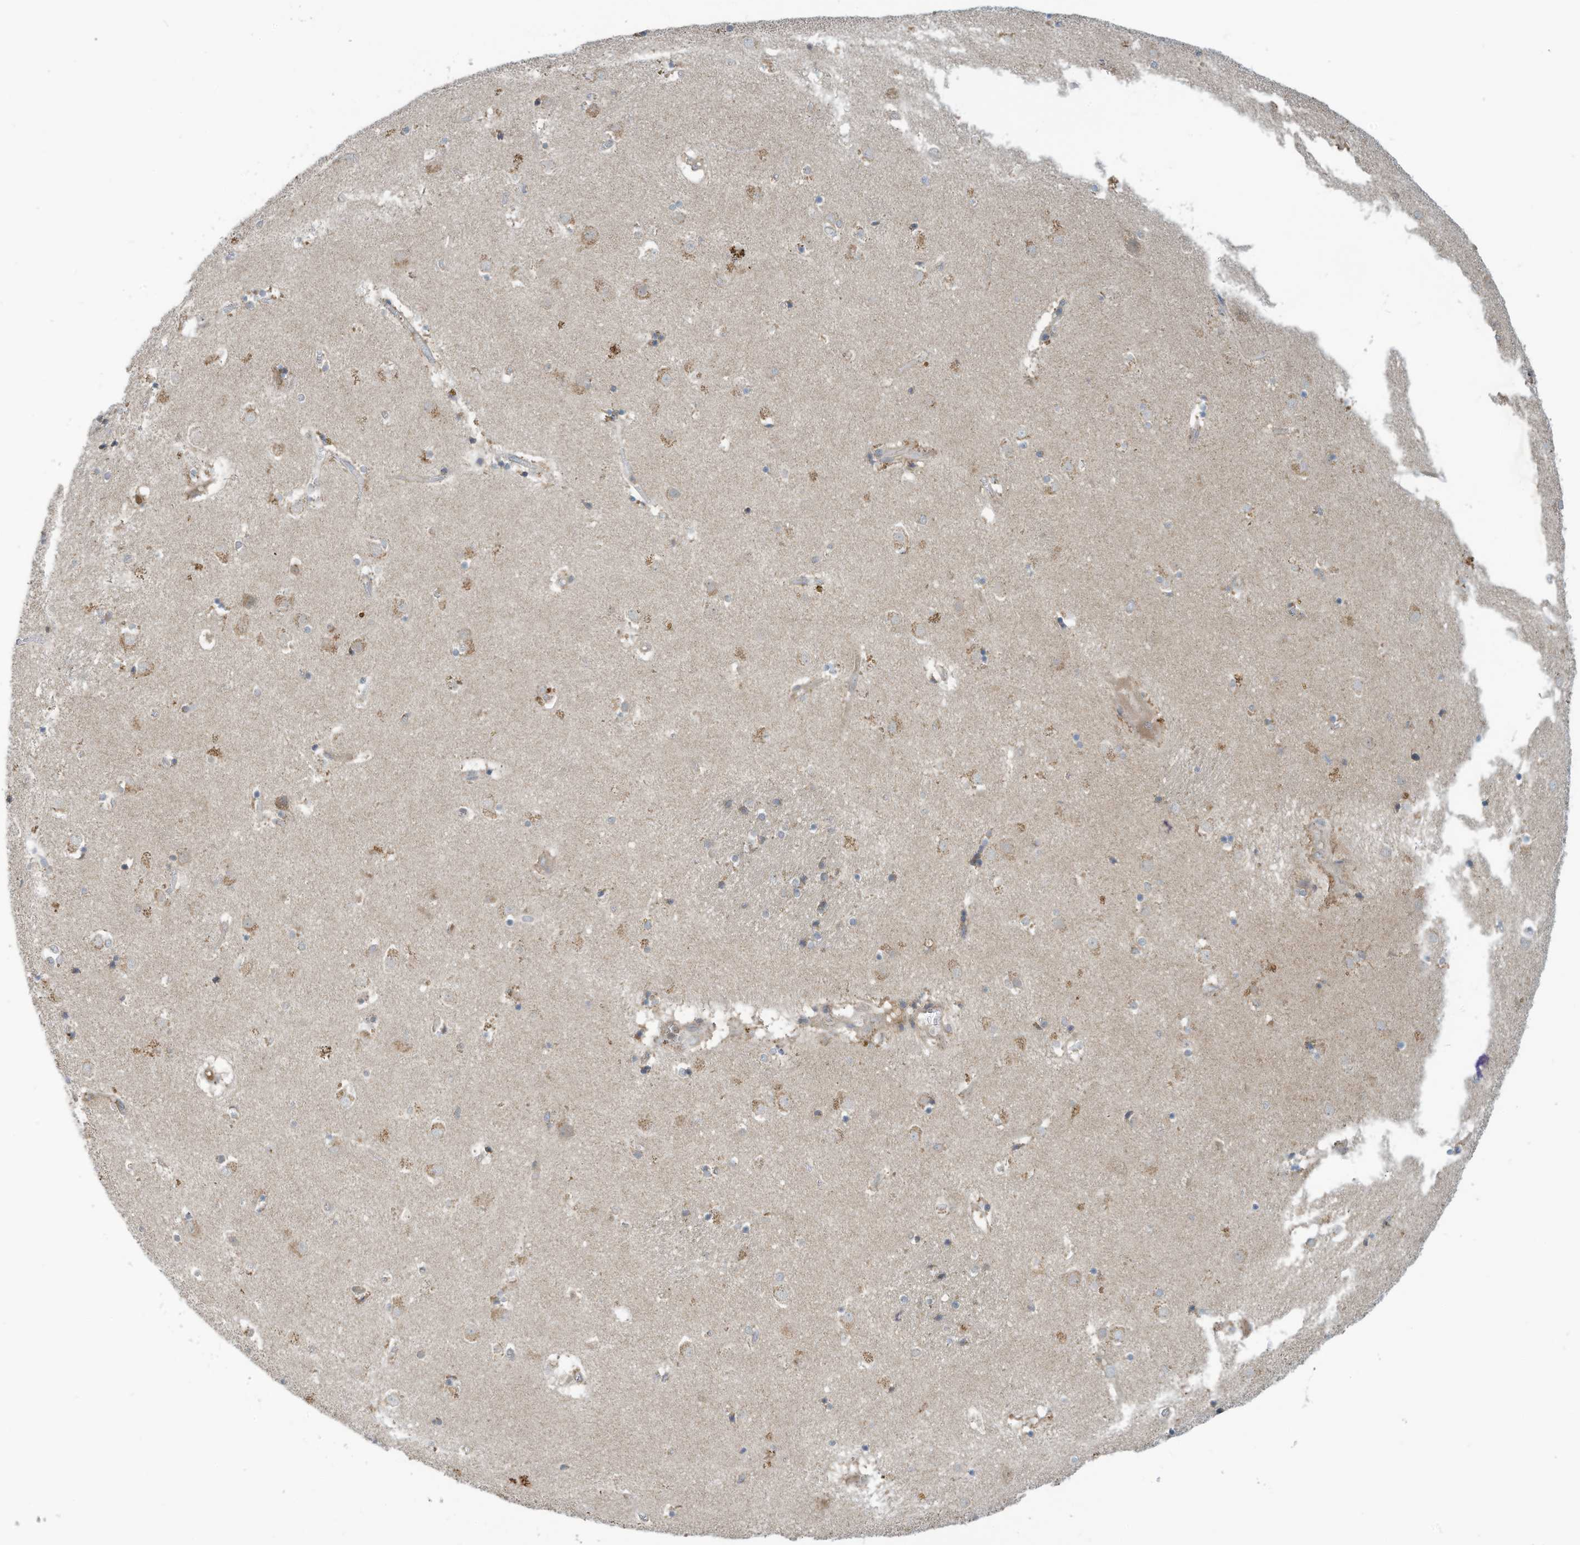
{"staining": {"intensity": "weak", "quantity": "25%-75%", "location": "cytoplasmic/membranous"}, "tissue": "caudate", "cell_type": "Glial cells", "image_type": "normal", "snomed": [{"axis": "morphology", "description": "Normal tissue, NOS"}, {"axis": "topography", "description": "Lateral ventricle wall"}], "caption": "About 25%-75% of glial cells in benign caudate reveal weak cytoplasmic/membranous protein staining as visualized by brown immunohistochemical staining.", "gene": "SCGB1D2", "patient": {"sex": "male", "age": 70}}